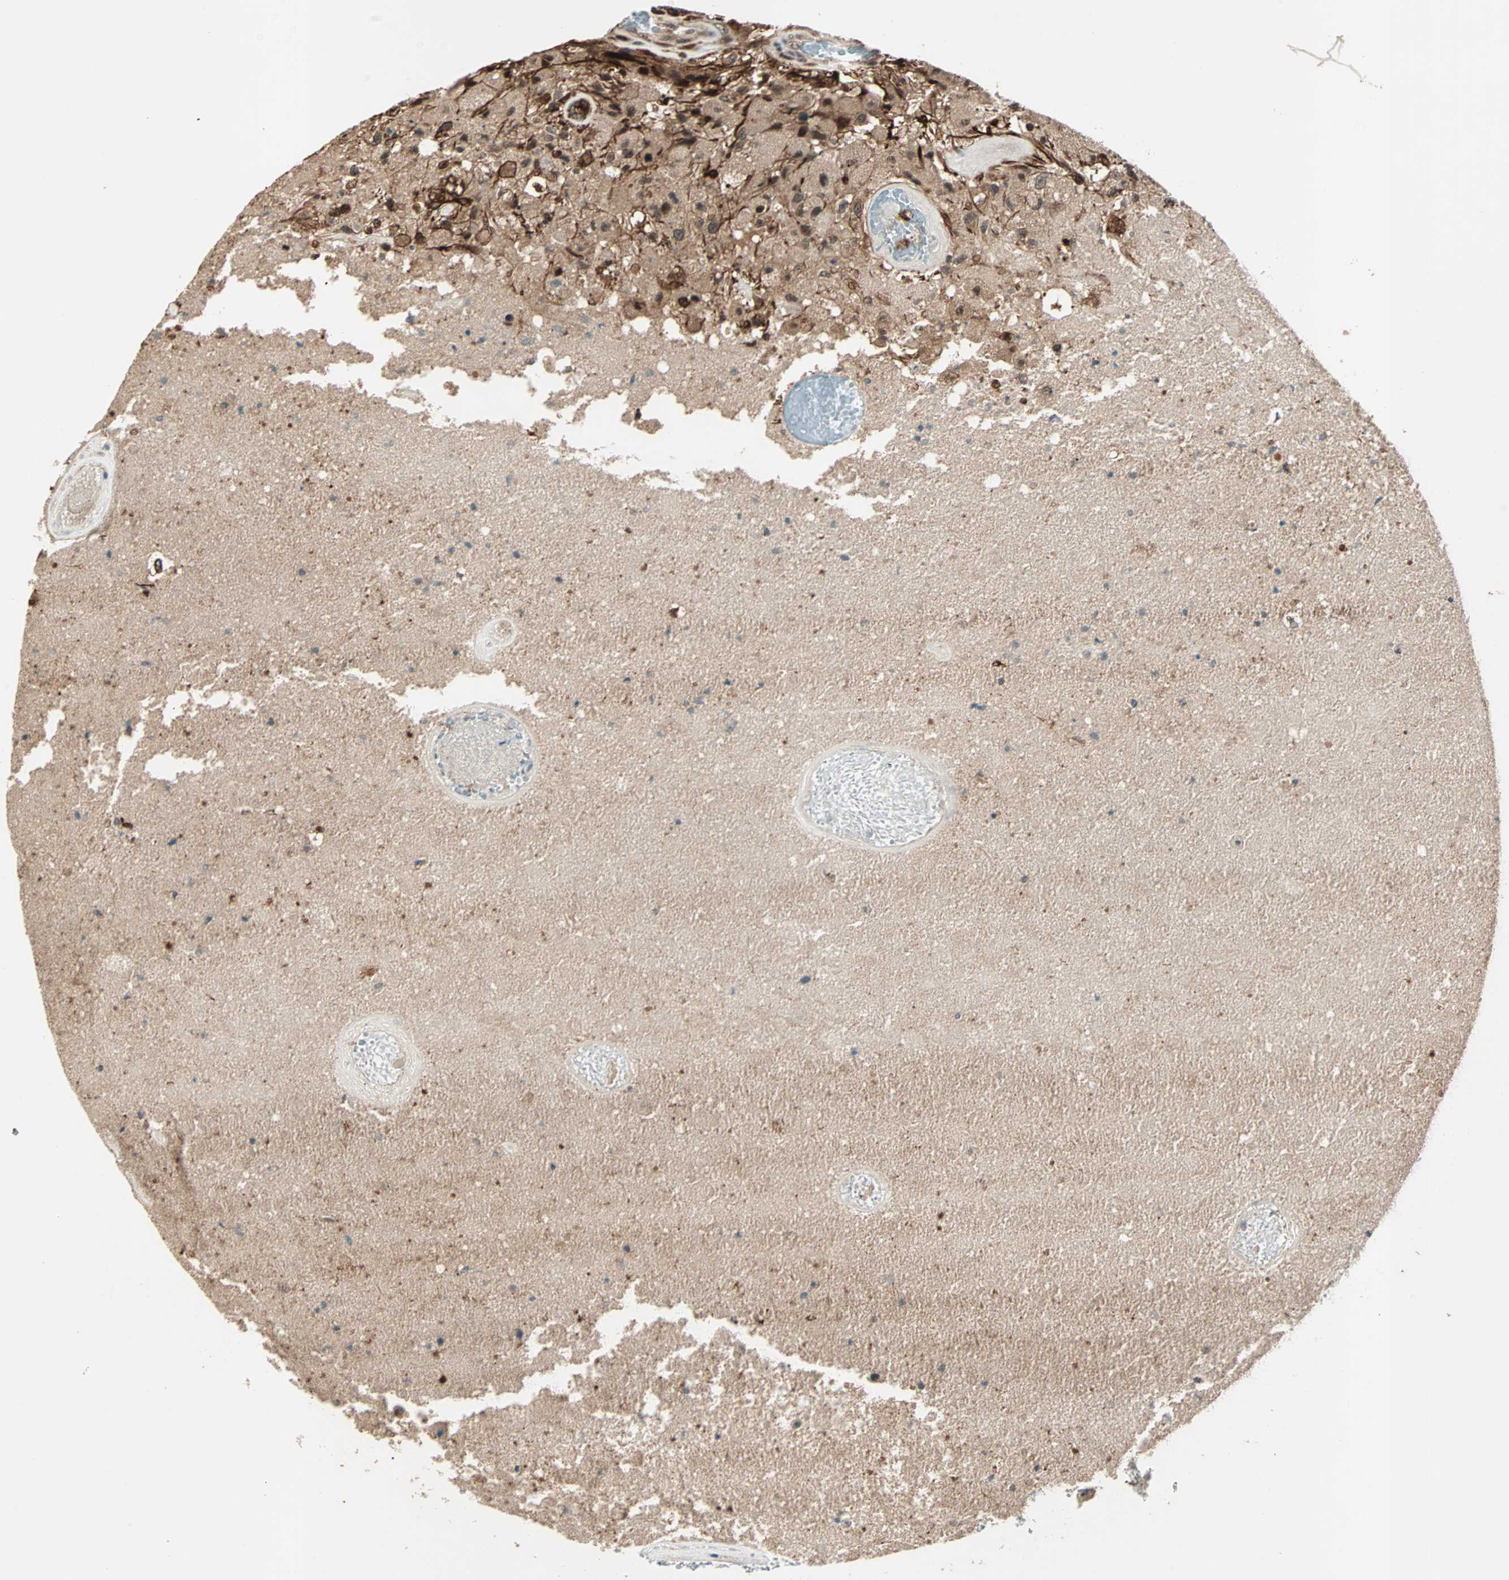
{"staining": {"intensity": "strong", "quantity": ">75%", "location": "cytoplasmic/membranous,nuclear"}, "tissue": "glioma", "cell_type": "Tumor cells", "image_type": "cancer", "snomed": [{"axis": "morphology", "description": "Normal tissue, NOS"}, {"axis": "morphology", "description": "Glioma, malignant, High grade"}, {"axis": "topography", "description": "Cerebral cortex"}], "caption": "An IHC micrograph of neoplastic tissue is shown. Protein staining in brown labels strong cytoplasmic/membranous and nuclear positivity in glioma within tumor cells. (brown staining indicates protein expression, while blue staining denotes nuclei).", "gene": "ZNF44", "patient": {"sex": "male", "age": 77}}